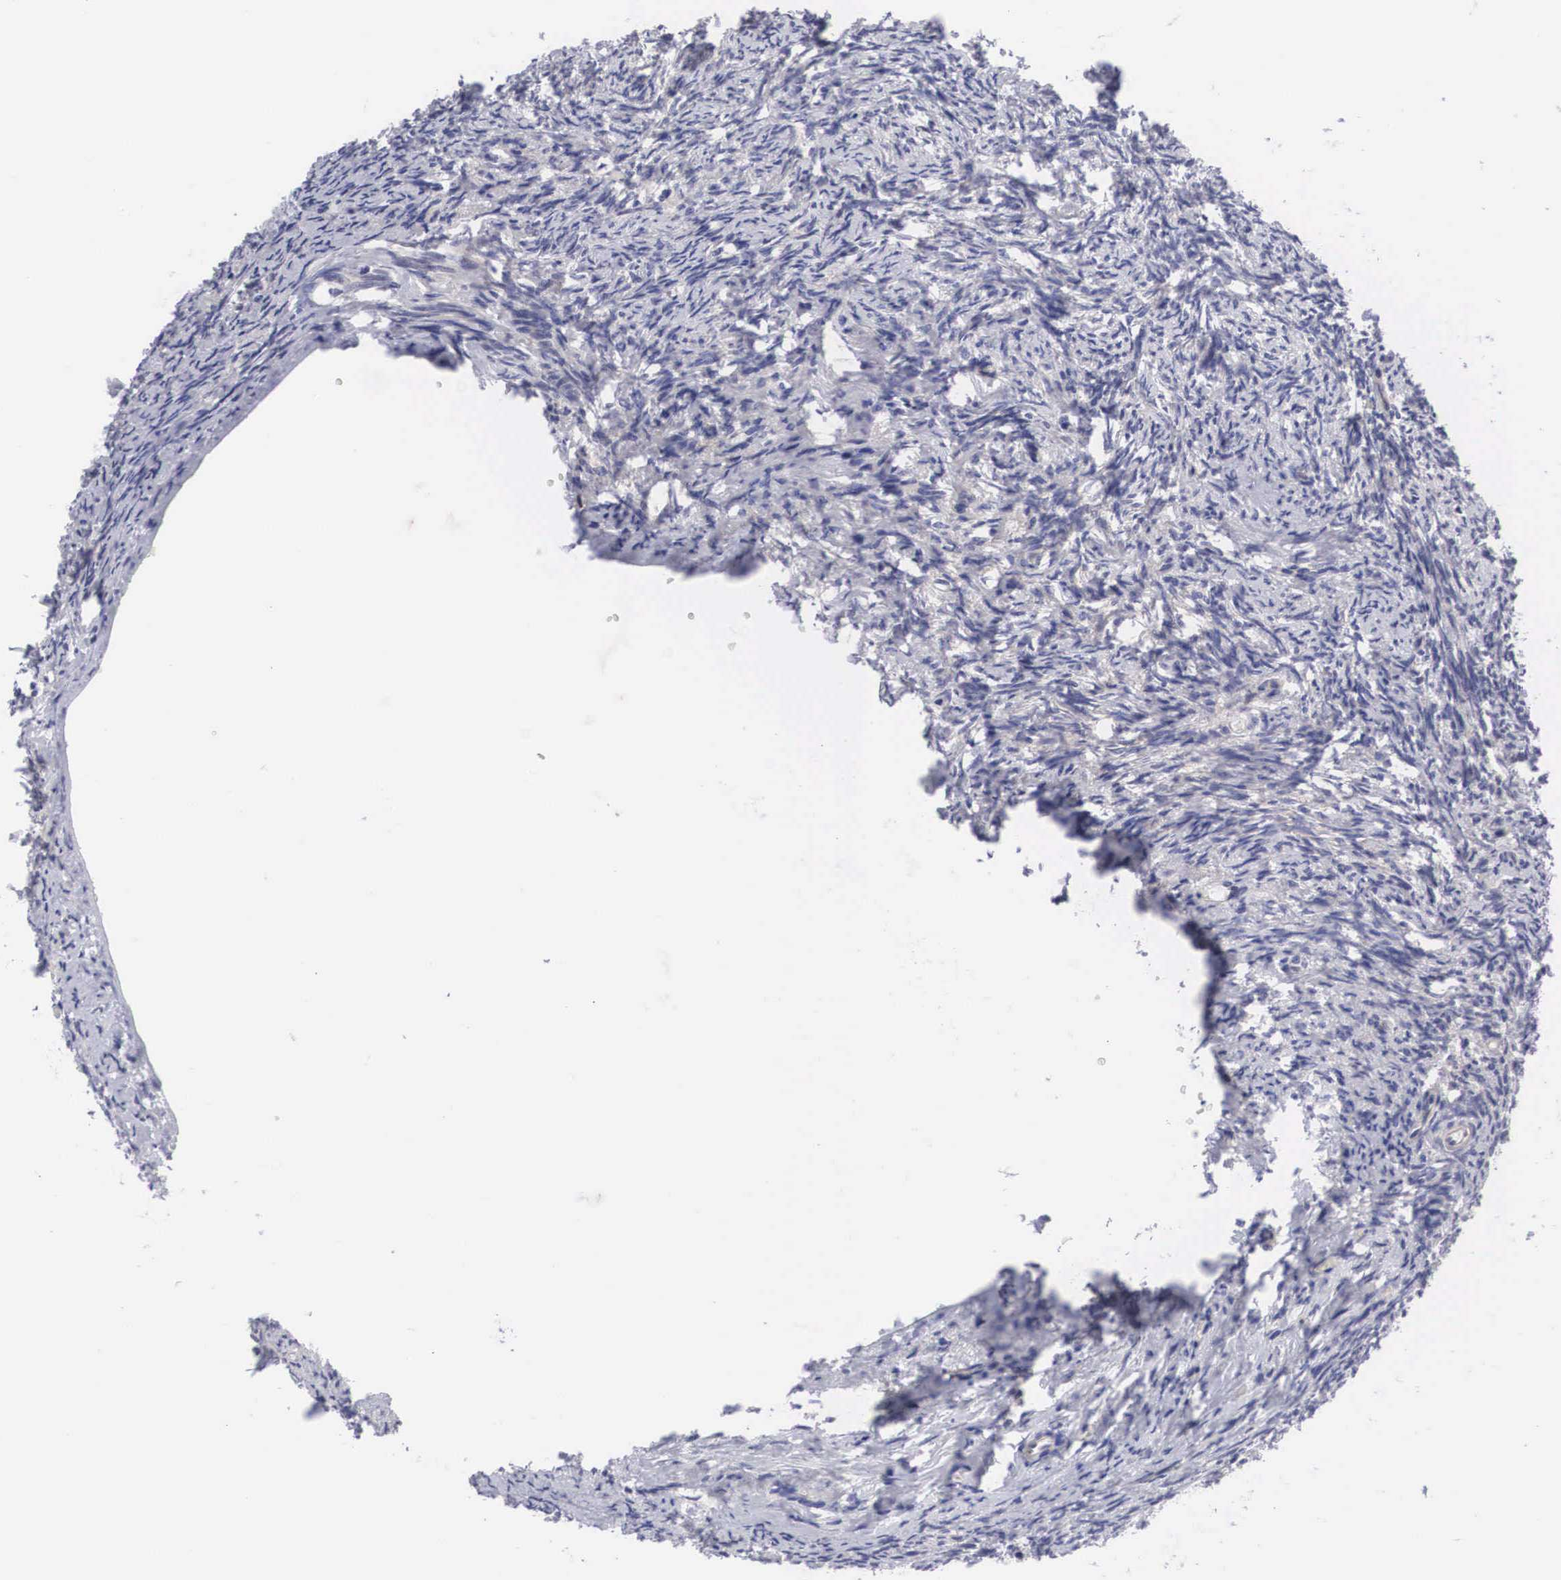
{"staining": {"intensity": "negative", "quantity": "none", "location": "none"}, "tissue": "ovary", "cell_type": "Ovarian stroma cells", "image_type": "normal", "snomed": [{"axis": "morphology", "description": "Normal tissue, NOS"}, {"axis": "topography", "description": "Ovary"}], "caption": "IHC of normal human ovary exhibits no positivity in ovarian stroma cells. The staining is performed using DAB (3,3'-diaminobenzidine) brown chromogen with nuclei counter-stained in using hematoxylin.", "gene": "MAST4", "patient": {"sex": "female", "age": 54}}